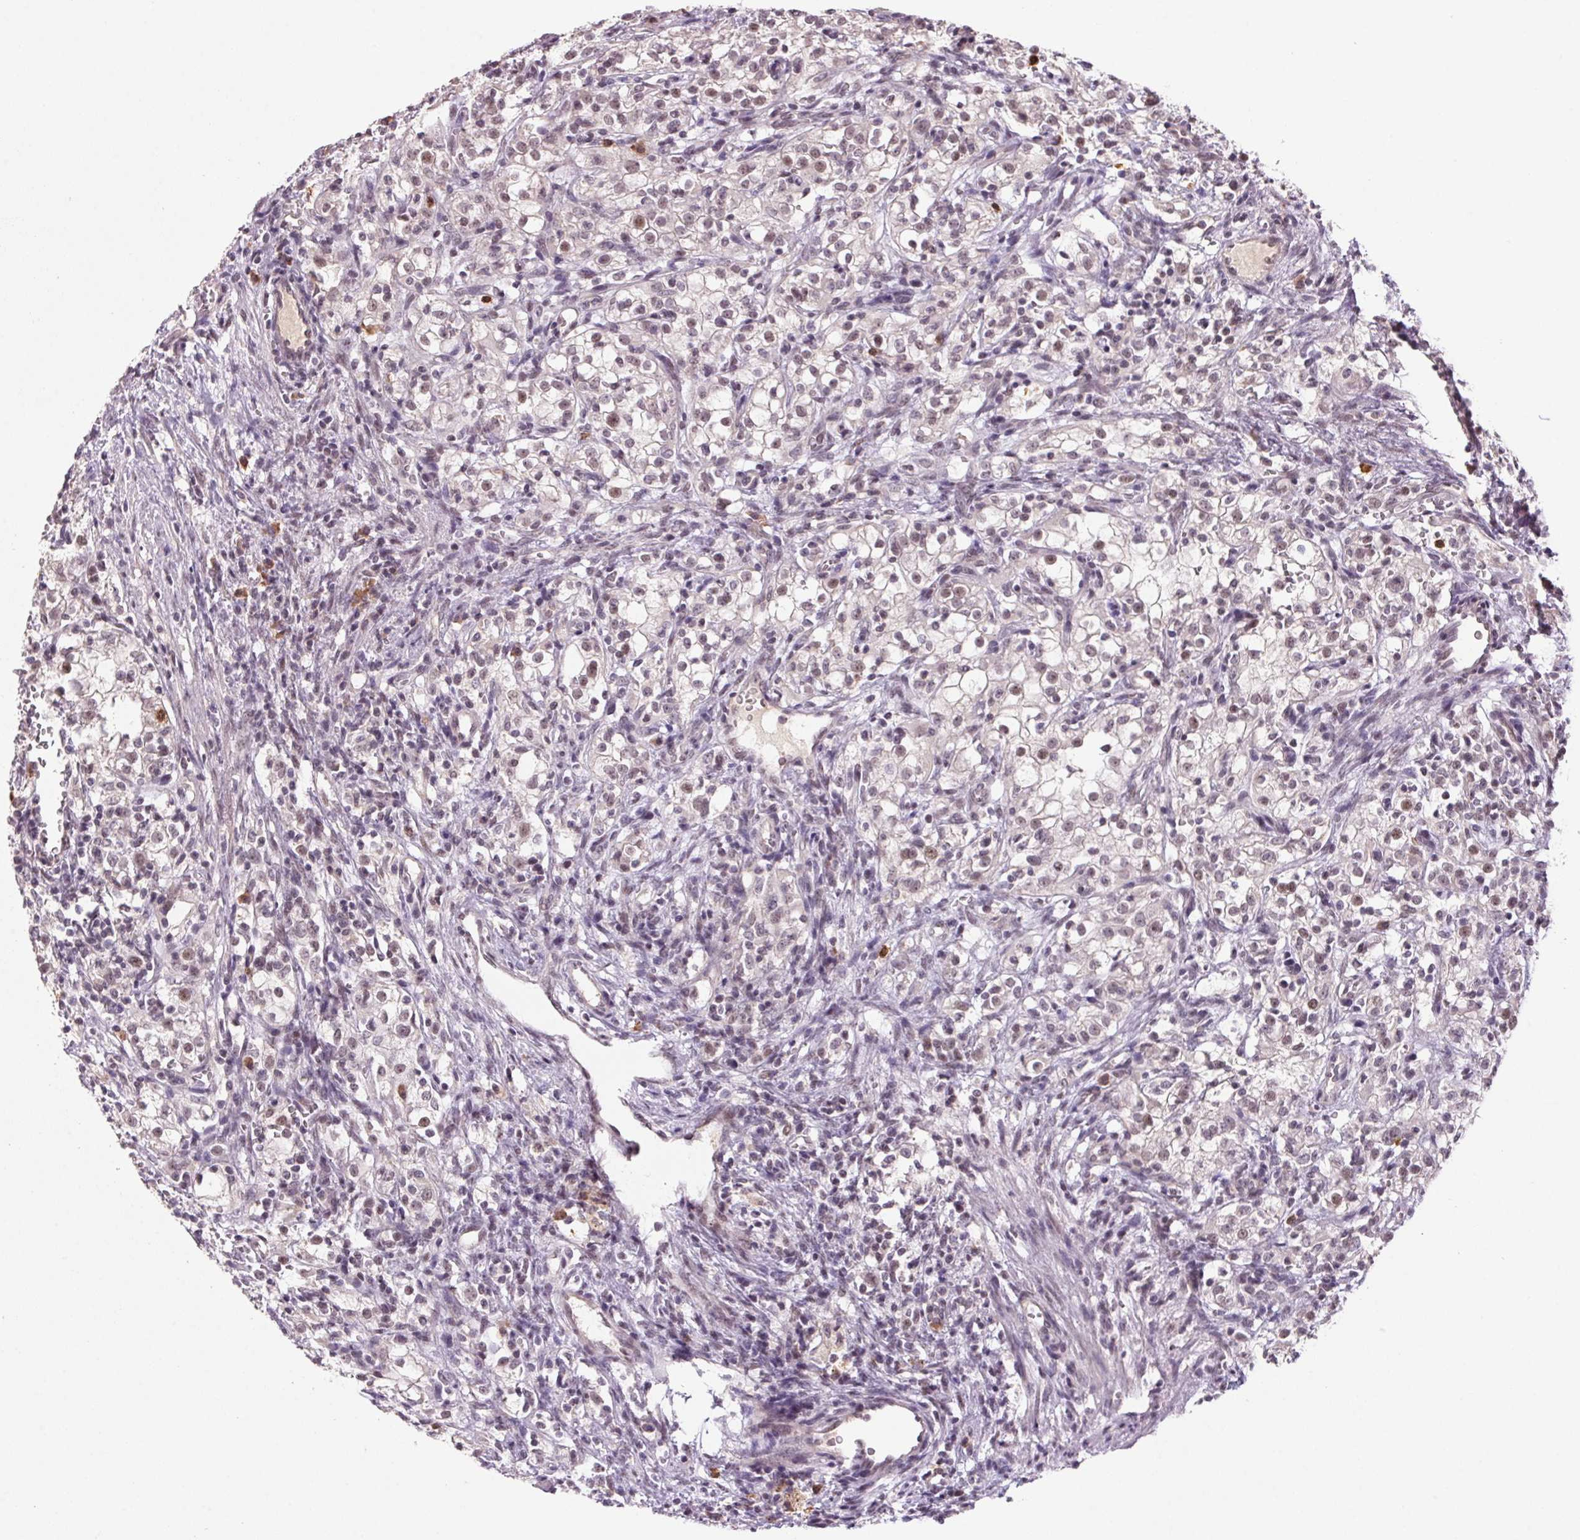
{"staining": {"intensity": "weak", "quantity": "25%-75%", "location": "nuclear"}, "tissue": "renal cancer", "cell_type": "Tumor cells", "image_type": "cancer", "snomed": [{"axis": "morphology", "description": "Adenocarcinoma, NOS"}, {"axis": "topography", "description": "Kidney"}], "caption": "Renal cancer was stained to show a protein in brown. There is low levels of weak nuclear staining in about 25%-75% of tumor cells.", "gene": "ZBTB4", "patient": {"sex": "female", "age": 74}}